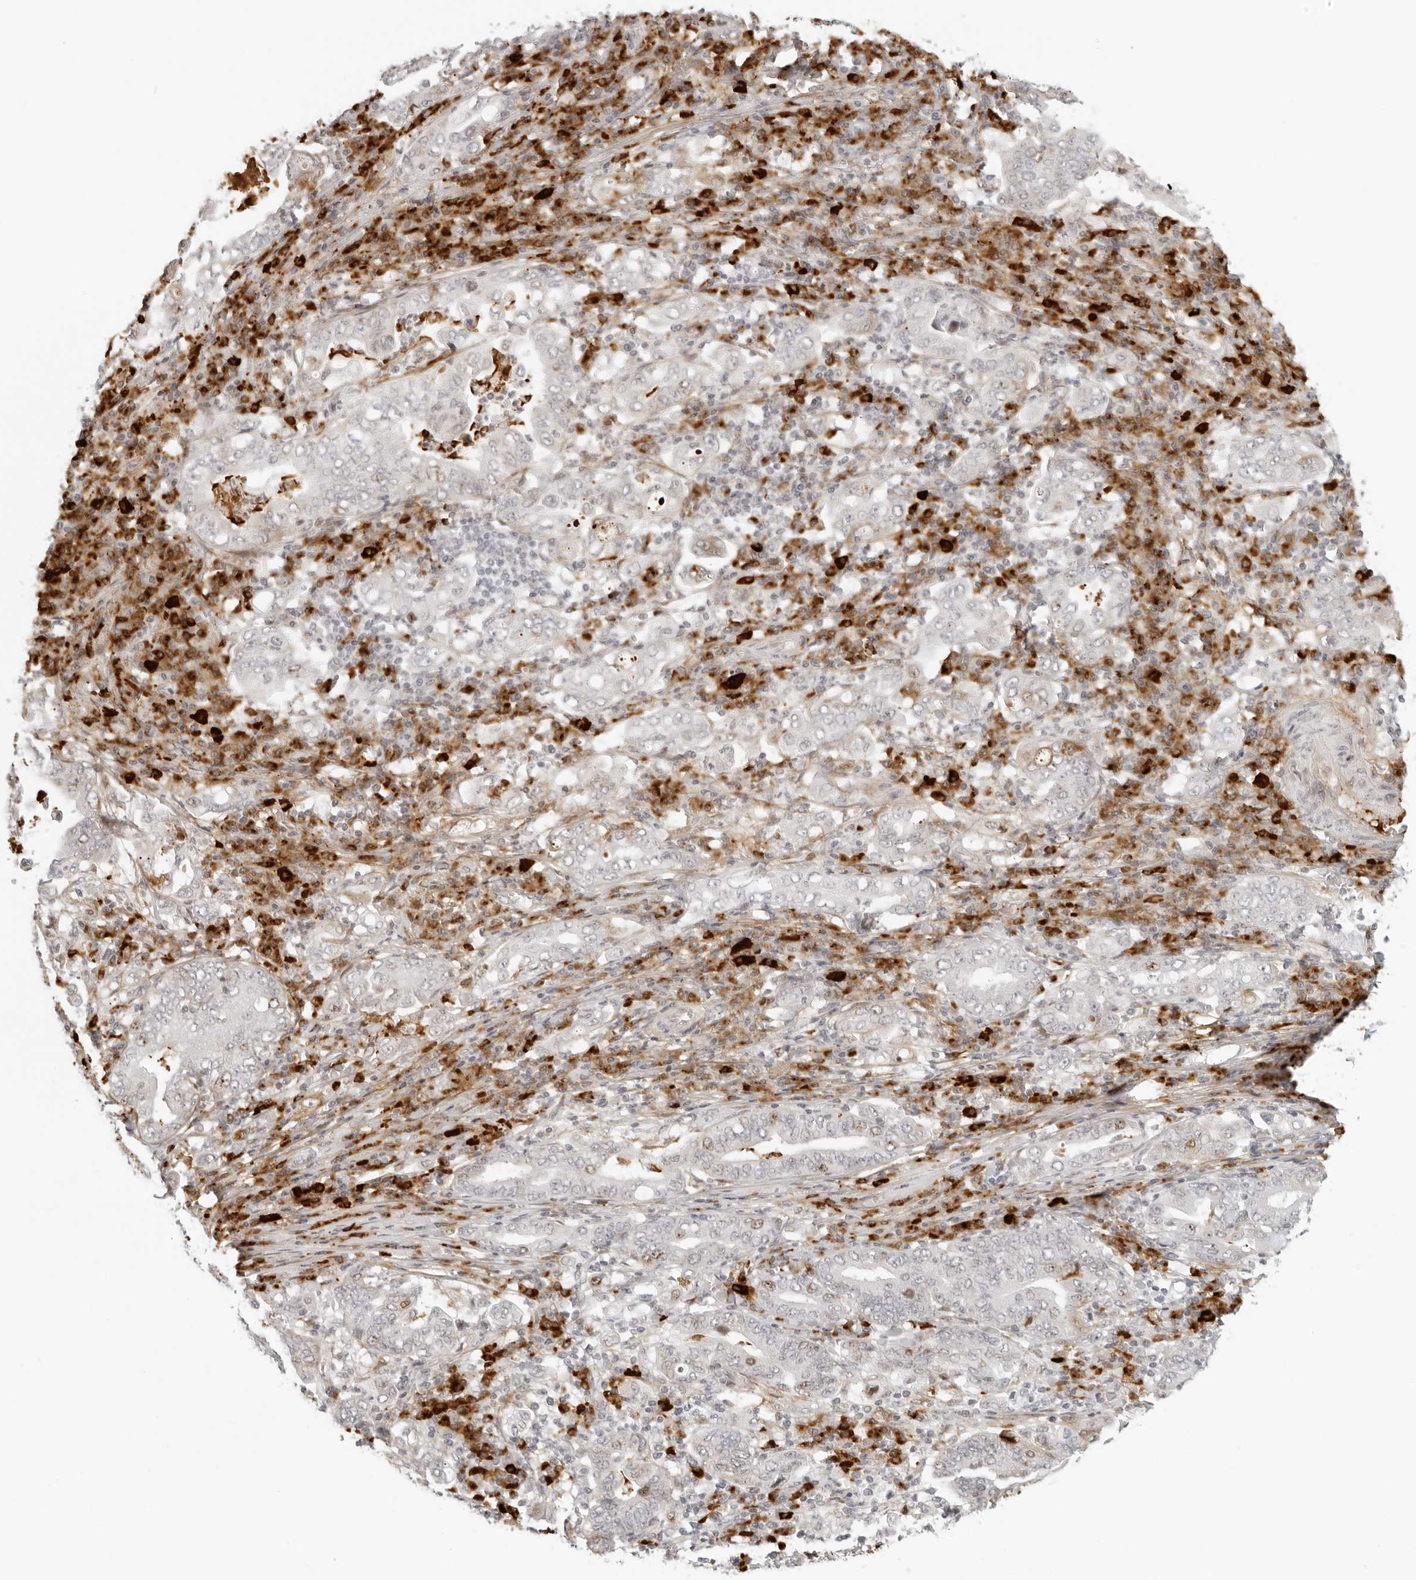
{"staining": {"intensity": "moderate", "quantity": "<25%", "location": "nuclear"}, "tissue": "stomach cancer", "cell_type": "Tumor cells", "image_type": "cancer", "snomed": [{"axis": "morphology", "description": "Normal tissue, NOS"}, {"axis": "morphology", "description": "Adenocarcinoma, NOS"}, {"axis": "topography", "description": "Esophagus"}, {"axis": "topography", "description": "Stomach, upper"}, {"axis": "topography", "description": "Peripheral nerve tissue"}], "caption": "There is low levels of moderate nuclear staining in tumor cells of stomach cancer (adenocarcinoma), as demonstrated by immunohistochemical staining (brown color).", "gene": "ZNF678", "patient": {"sex": "male", "age": 62}}